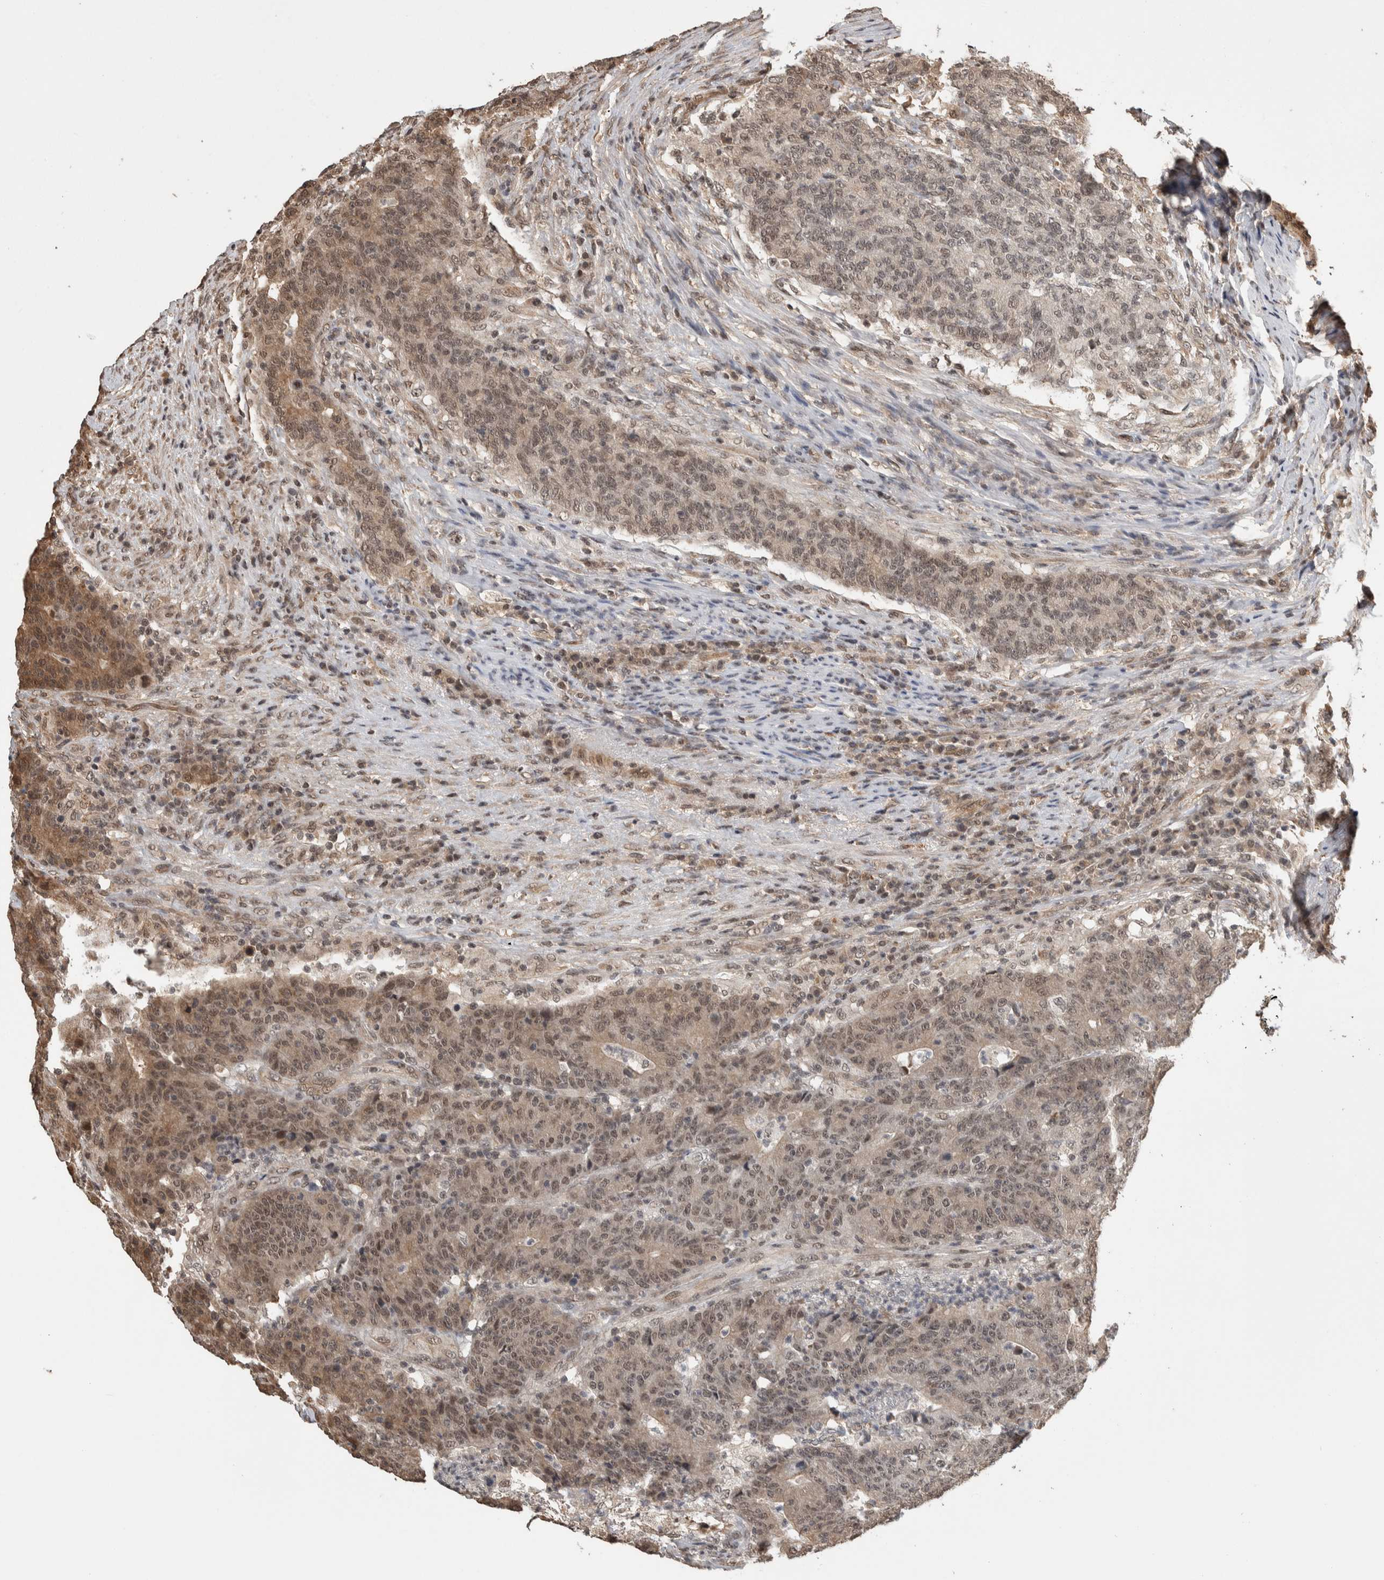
{"staining": {"intensity": "moderate", "quantity": ">75%", "location": "cytoplasmic/membranous,nuclear"}, "tissue": "colorectal cancer", "cell_type": "Tumor cells", "image_type": "cancer", "snomed": [{"axis": "morphology", "description": "Normal tissue, NOS"}, {"axis": "morphology", "description": "Adenocarcinoma, NOS"}, {"axis": "topography", "description": "Colon"}], "caption": "Human adenocarcinoma (colorectal) stained with a brown dye demonstrates moderate cytoplasmic/membranous and nuclear positive expression in about >75% of tumor cells.", "gene": "ZNF592", "patient": {"sex": "female", "age": 75}}